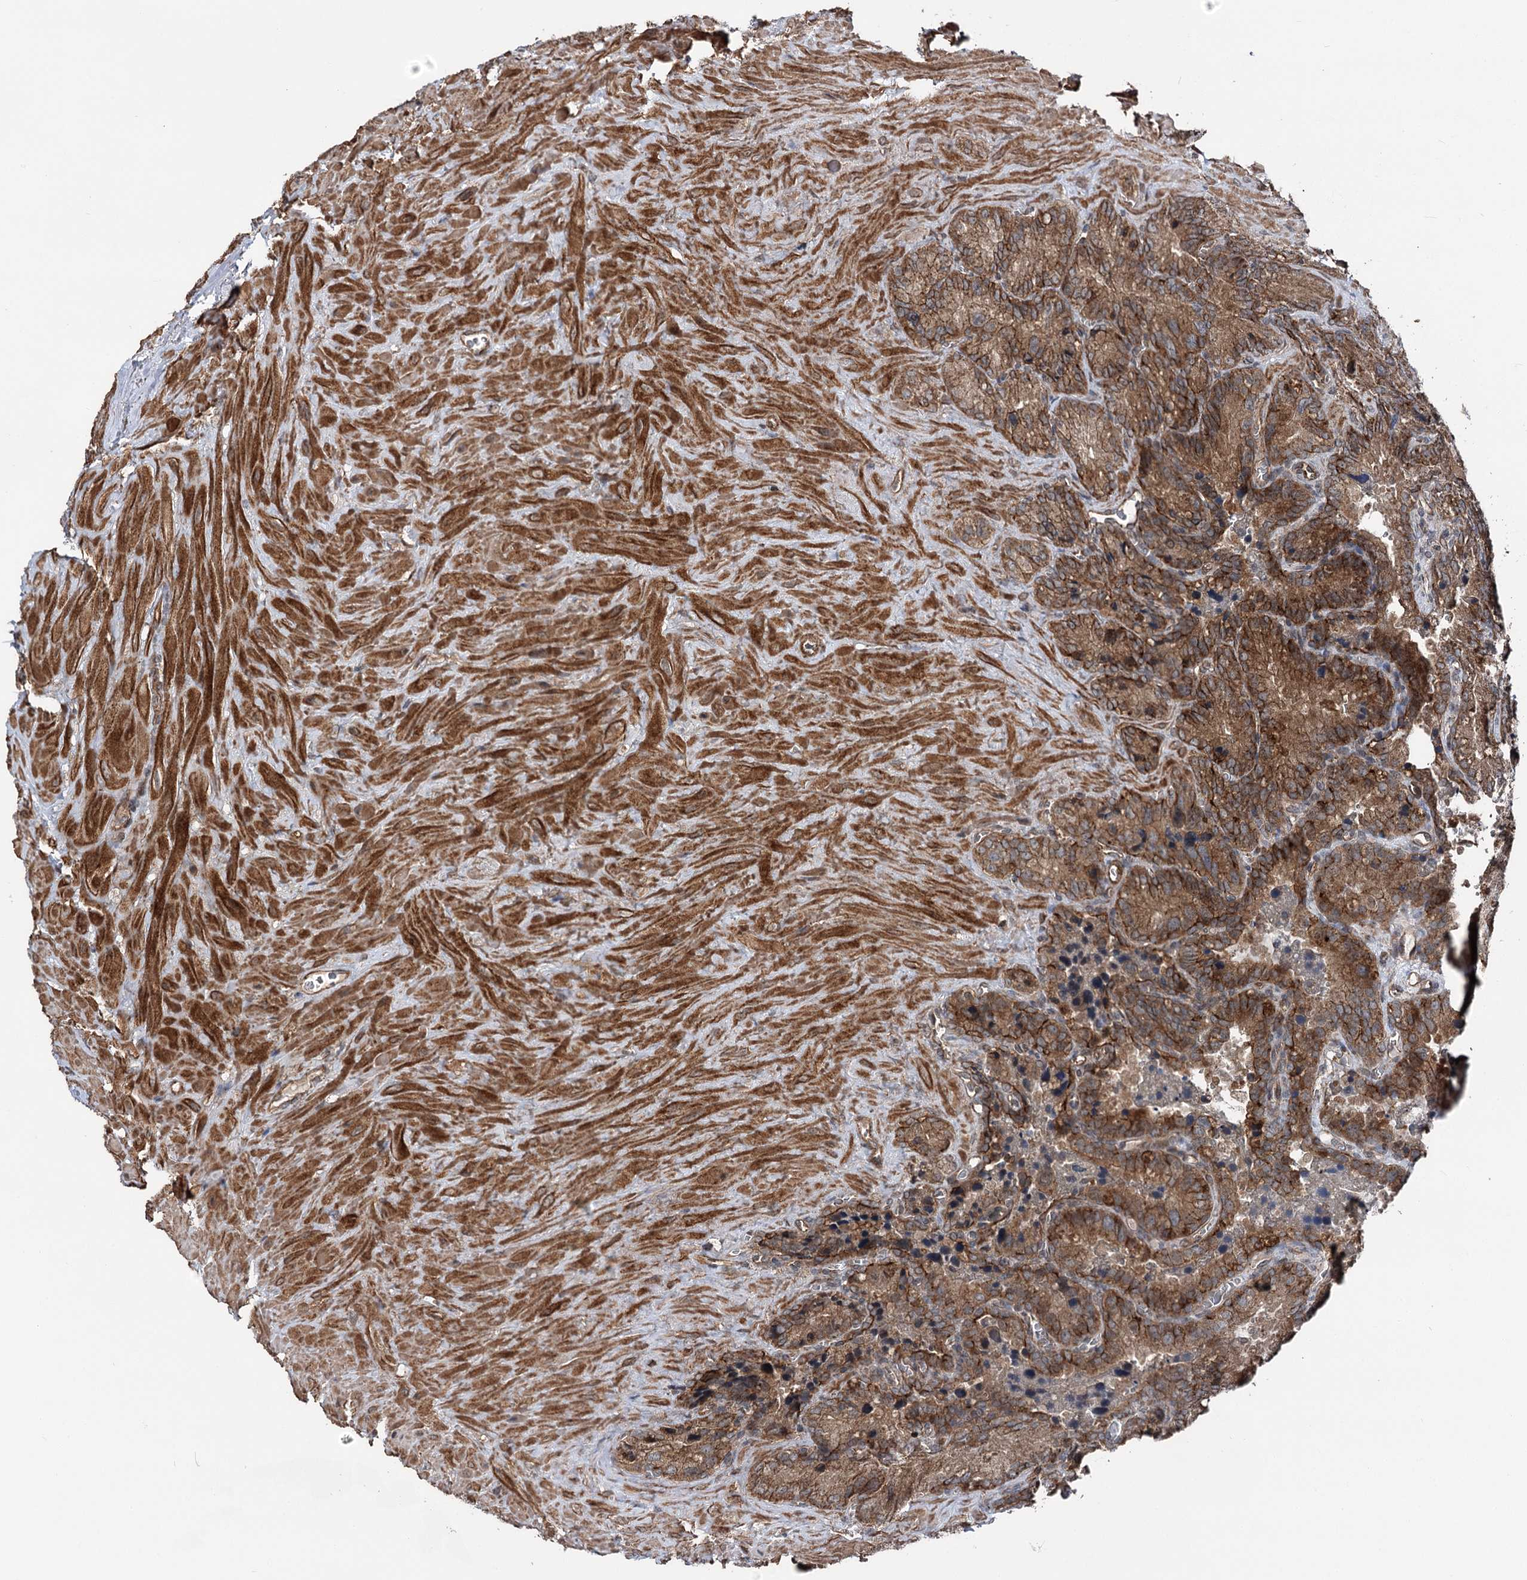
{"staining": {"intensity": "strong", "quantity": ">75%", "location": "cytoplasmic/membranous"}, "tissue": "seminal vesicle", "cell_type": "Glandular cells", "image_type": "normal", "snomed": [{"axis": "morphology", "description": "Normal tissue, NOS"}, {"axis": "topography", "description": "Seminal veicle"}], "caption": "Glandular cells reveal high levels of strong cytoplasmic/membranous positivity in approximately >75% of cells in normal human seminal vesicle. (DAB (3,3'-diaminobenzidine) IHC with brightfield microscopy, high magnification).", "gene": "ITFG2", "patient": {"sex": "male", "age": 62}}